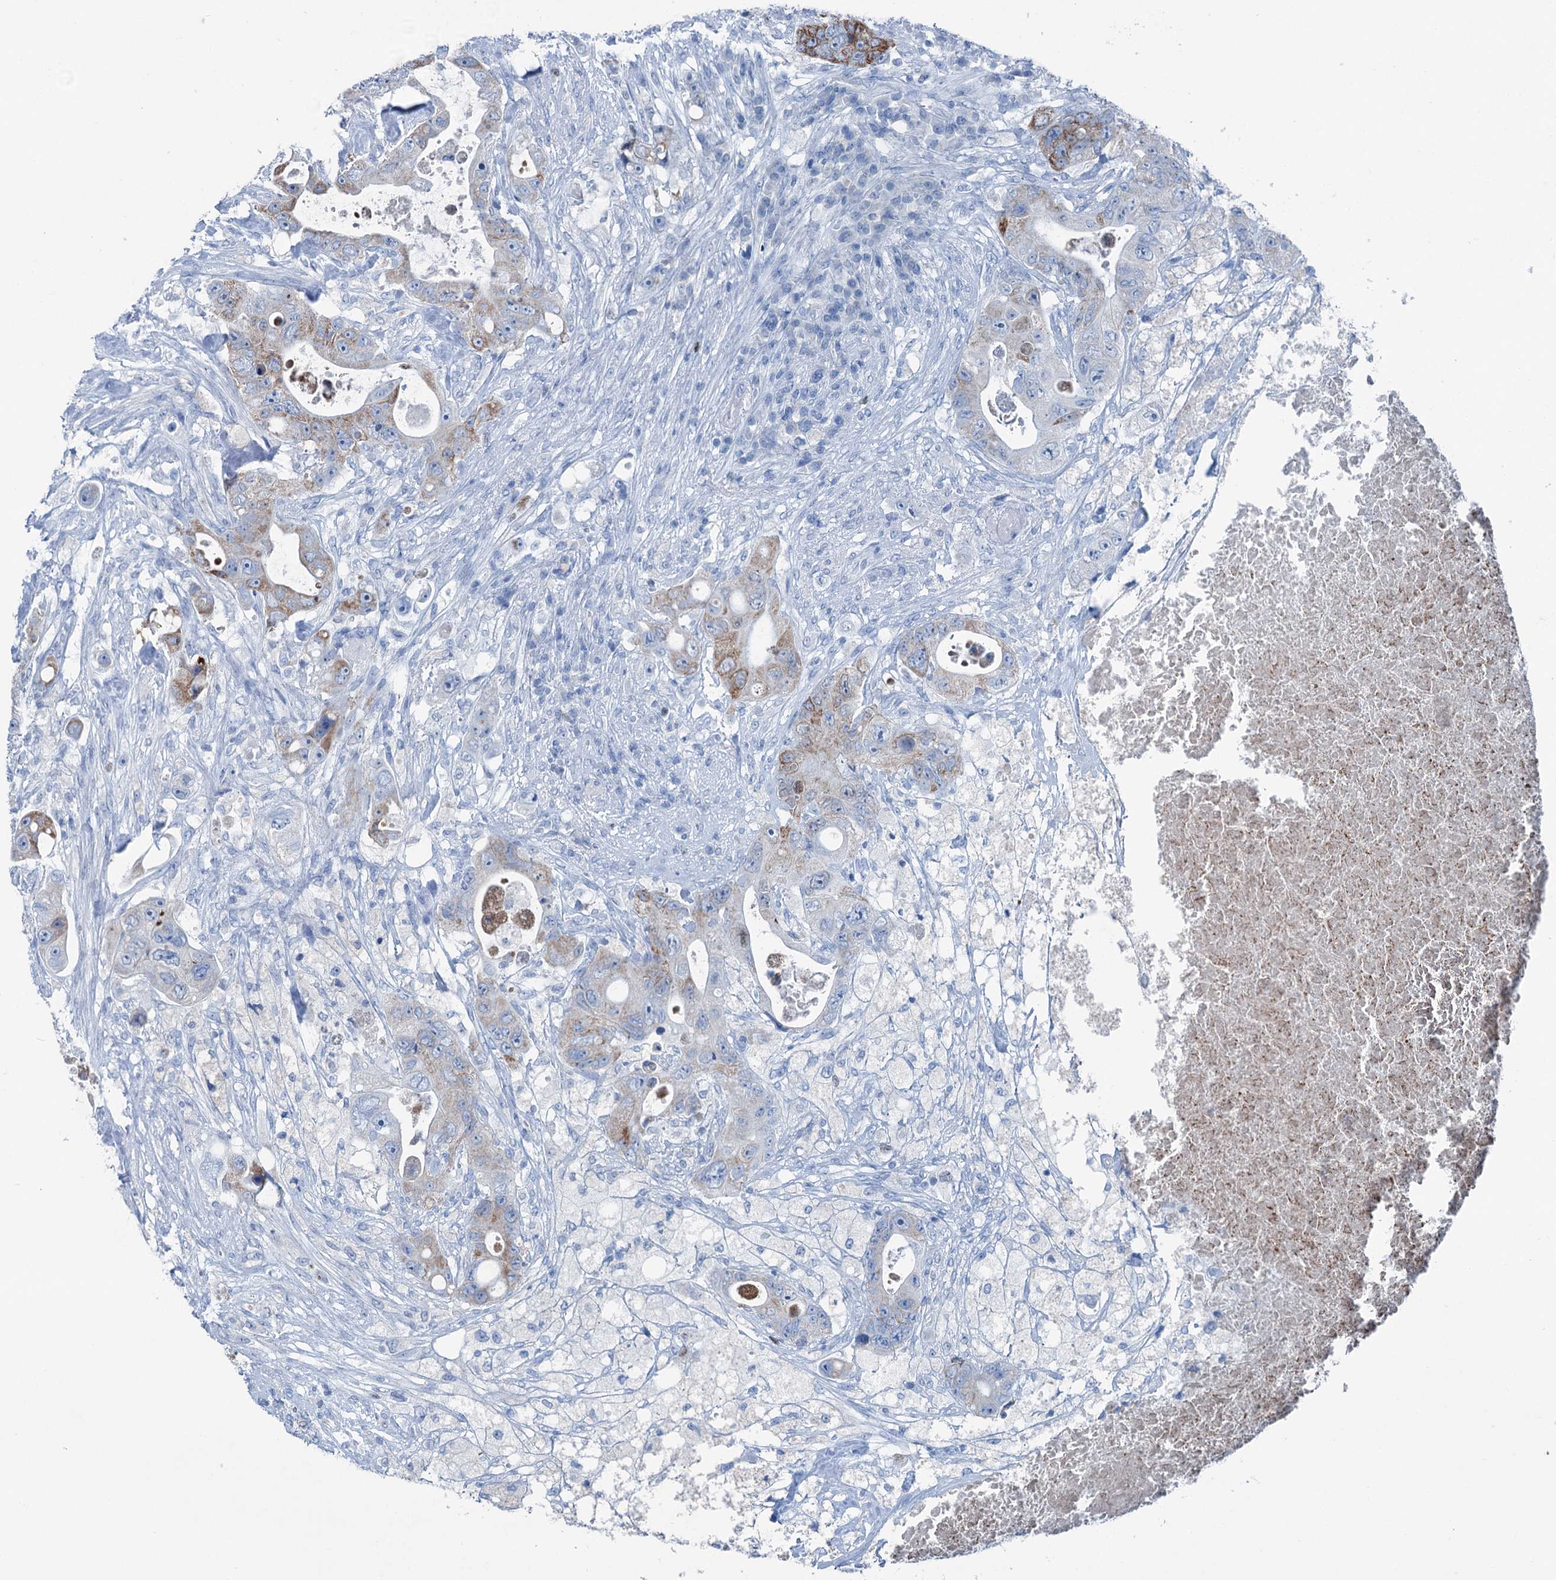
{"staining": {"intensity": "moderate", "quantity": "<25%", "location": "cytoplasmic/membranous"}, "tissue": "colorectal cancer", "cell_type": "Tumor cells", "image_type": "cancer", "snomed": [{"axis": "morphology", "description": "Adenocarcinoma, NOS"}, {"axis": "topography", "description": "Colon"}], "caption": "Immunohistochemical staining of adenocarcinoma (colorectal) demonstrates low levels of moderate cytoplasmic/membranous protein staining in about <25% of tumor cells. The protein of interest is shown in brown color, while the nuclei are stained blue.", "gene": "ELP4", "patient": {"sex": "female", "age": 46}}